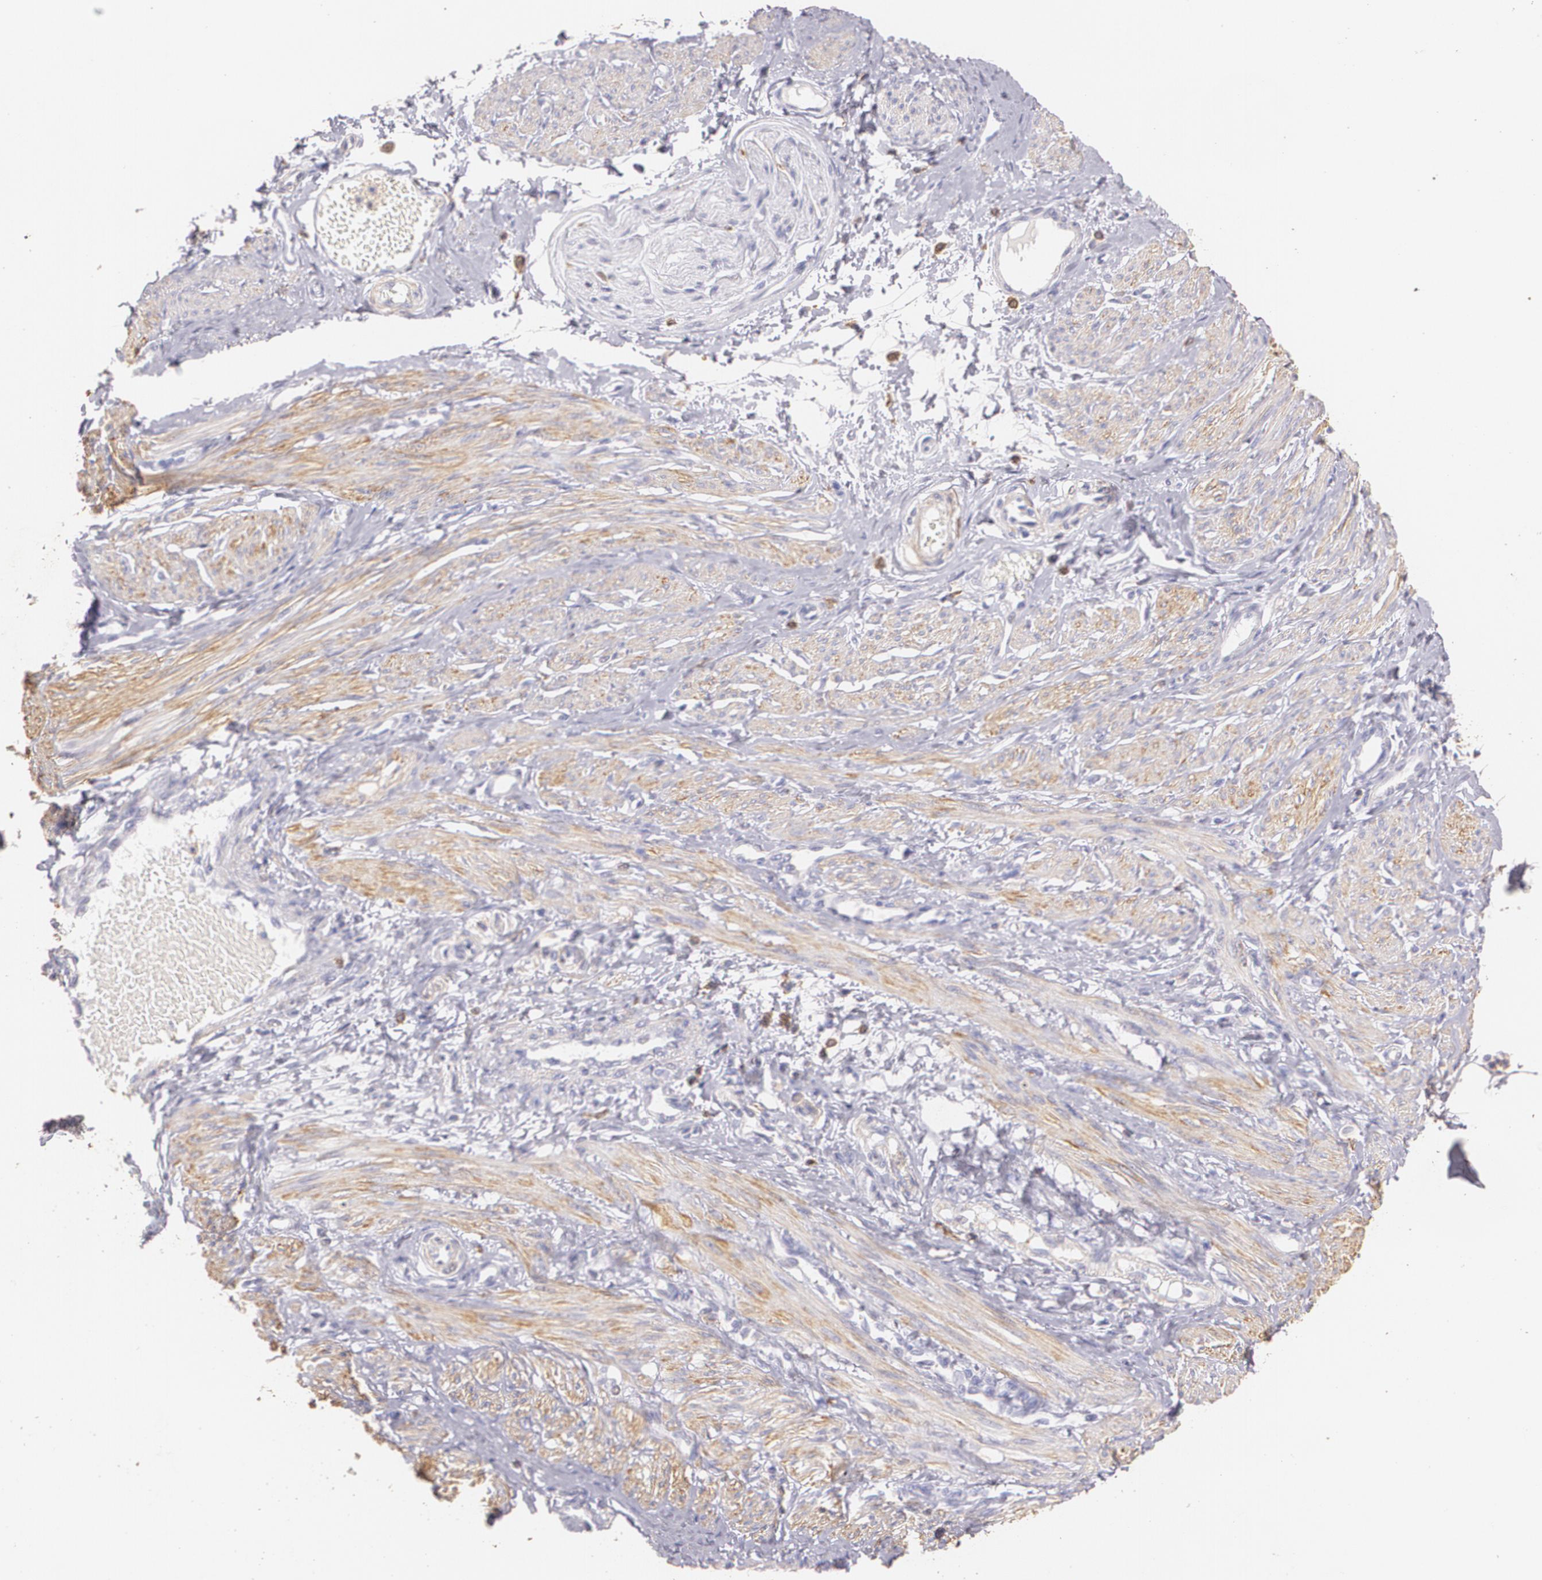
{"staining": {"intensity": "weak", "quantity": "25%-75%", "location": "cytoplasmic/membranous"}, "tissue": "smooth muscle", "cell_type": "Smooth muscle cells", "image_type": "normal", "snomed": [{"axis": "morphology", "description": "Normal tissue, NOS"}, {"axis": "topography", "description": "Smooth muscle"}, {"axis": "topography", "description": "Uterus"}], "caption": "Protein expression analysis of unremarkable smooth muscle exhibits weak cytoplasmic/membranous staining in approximately 25%-75% of smooth muscle cells.", "gene": "TGFBR1", "patient": {"sex": "female", "age": 39}}